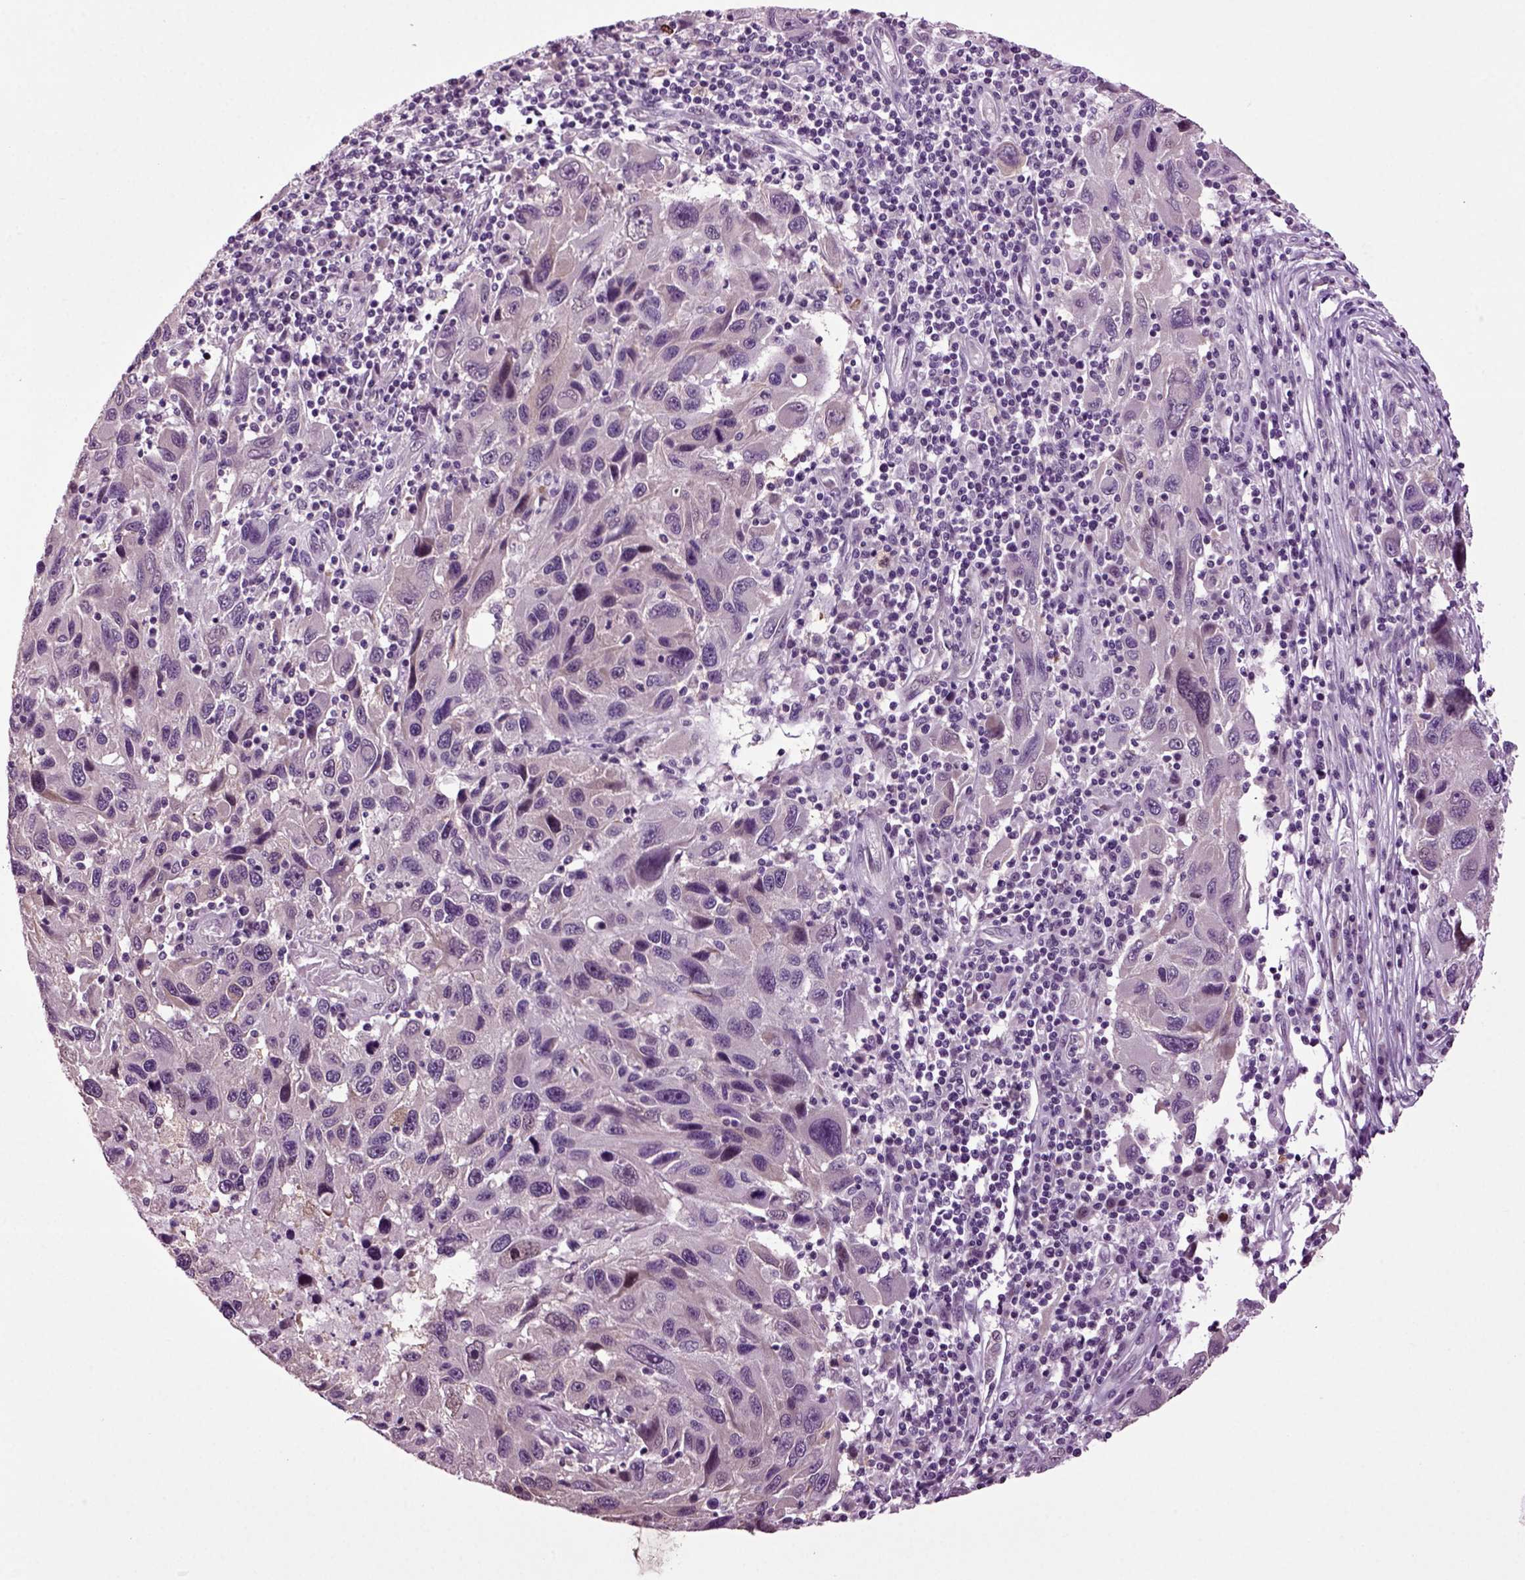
{"staining": {"intensity": "negative", "quantity": "none", "location": "none"}, "tissue": "melanoma", "cell_type": "Tumor cells", "image_type": "cancer", "snomed": [{"axis": "morphology", "description": "Malignant melanoma, NOS"}, {"axis": "topography", "description": "Skin"}], "caption": "The IHC micrograph has no significant expression in tumor cells of malignant melanoma tissue.", "gene": "PLCH2", "patient": {"sex": "male", "age": 53}}